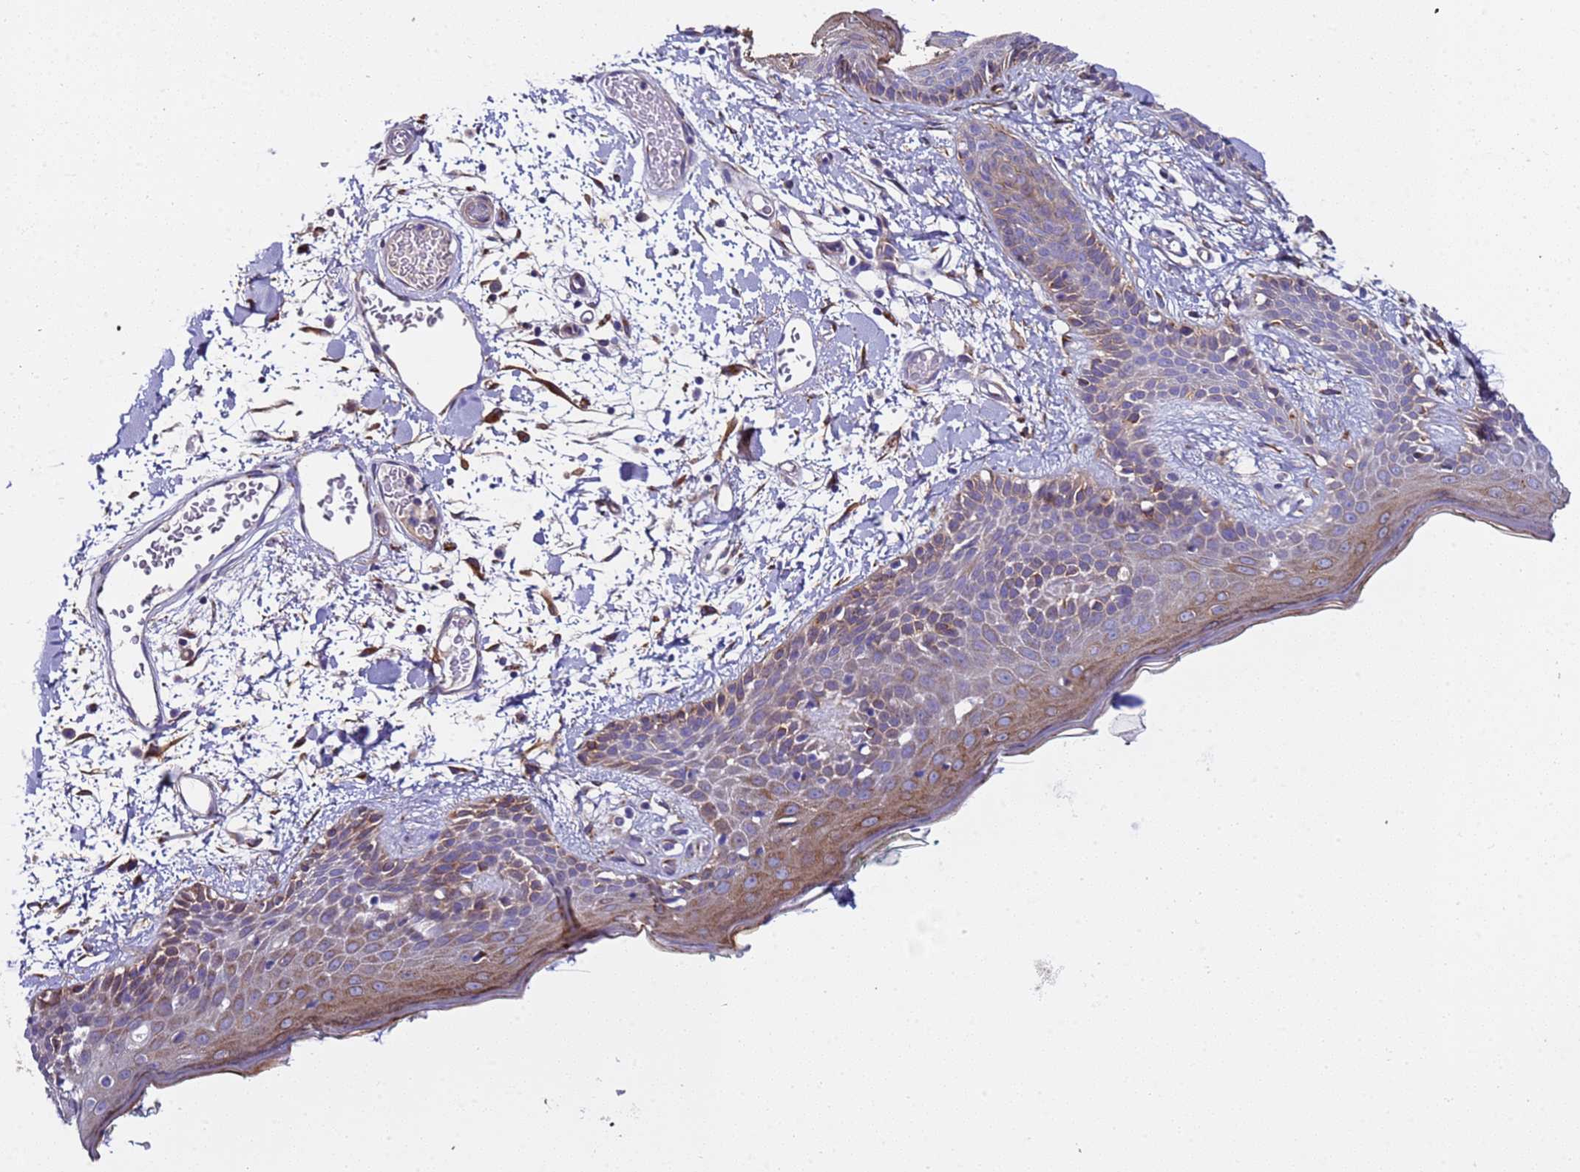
{"staining": {"intensity": "moderate", "quantity": ">75%", "location": "cytoplasmic/membranous"}, "tissue": "skin", "cell_type": "Fibroblasts", "image_type": "normal", "snomed": [{"axis": "morphology", "description": "Normal tissue, NOS"}, {"axis": "topography", "description": "Skin"}], "caption": "Protein staining by IHC shows moderate cytoplasmic/membranous expression in about >75% of fibroblasts in normal skin.", "gene": "PAQR7", "patient": {"sex": "male", "age": 79}}